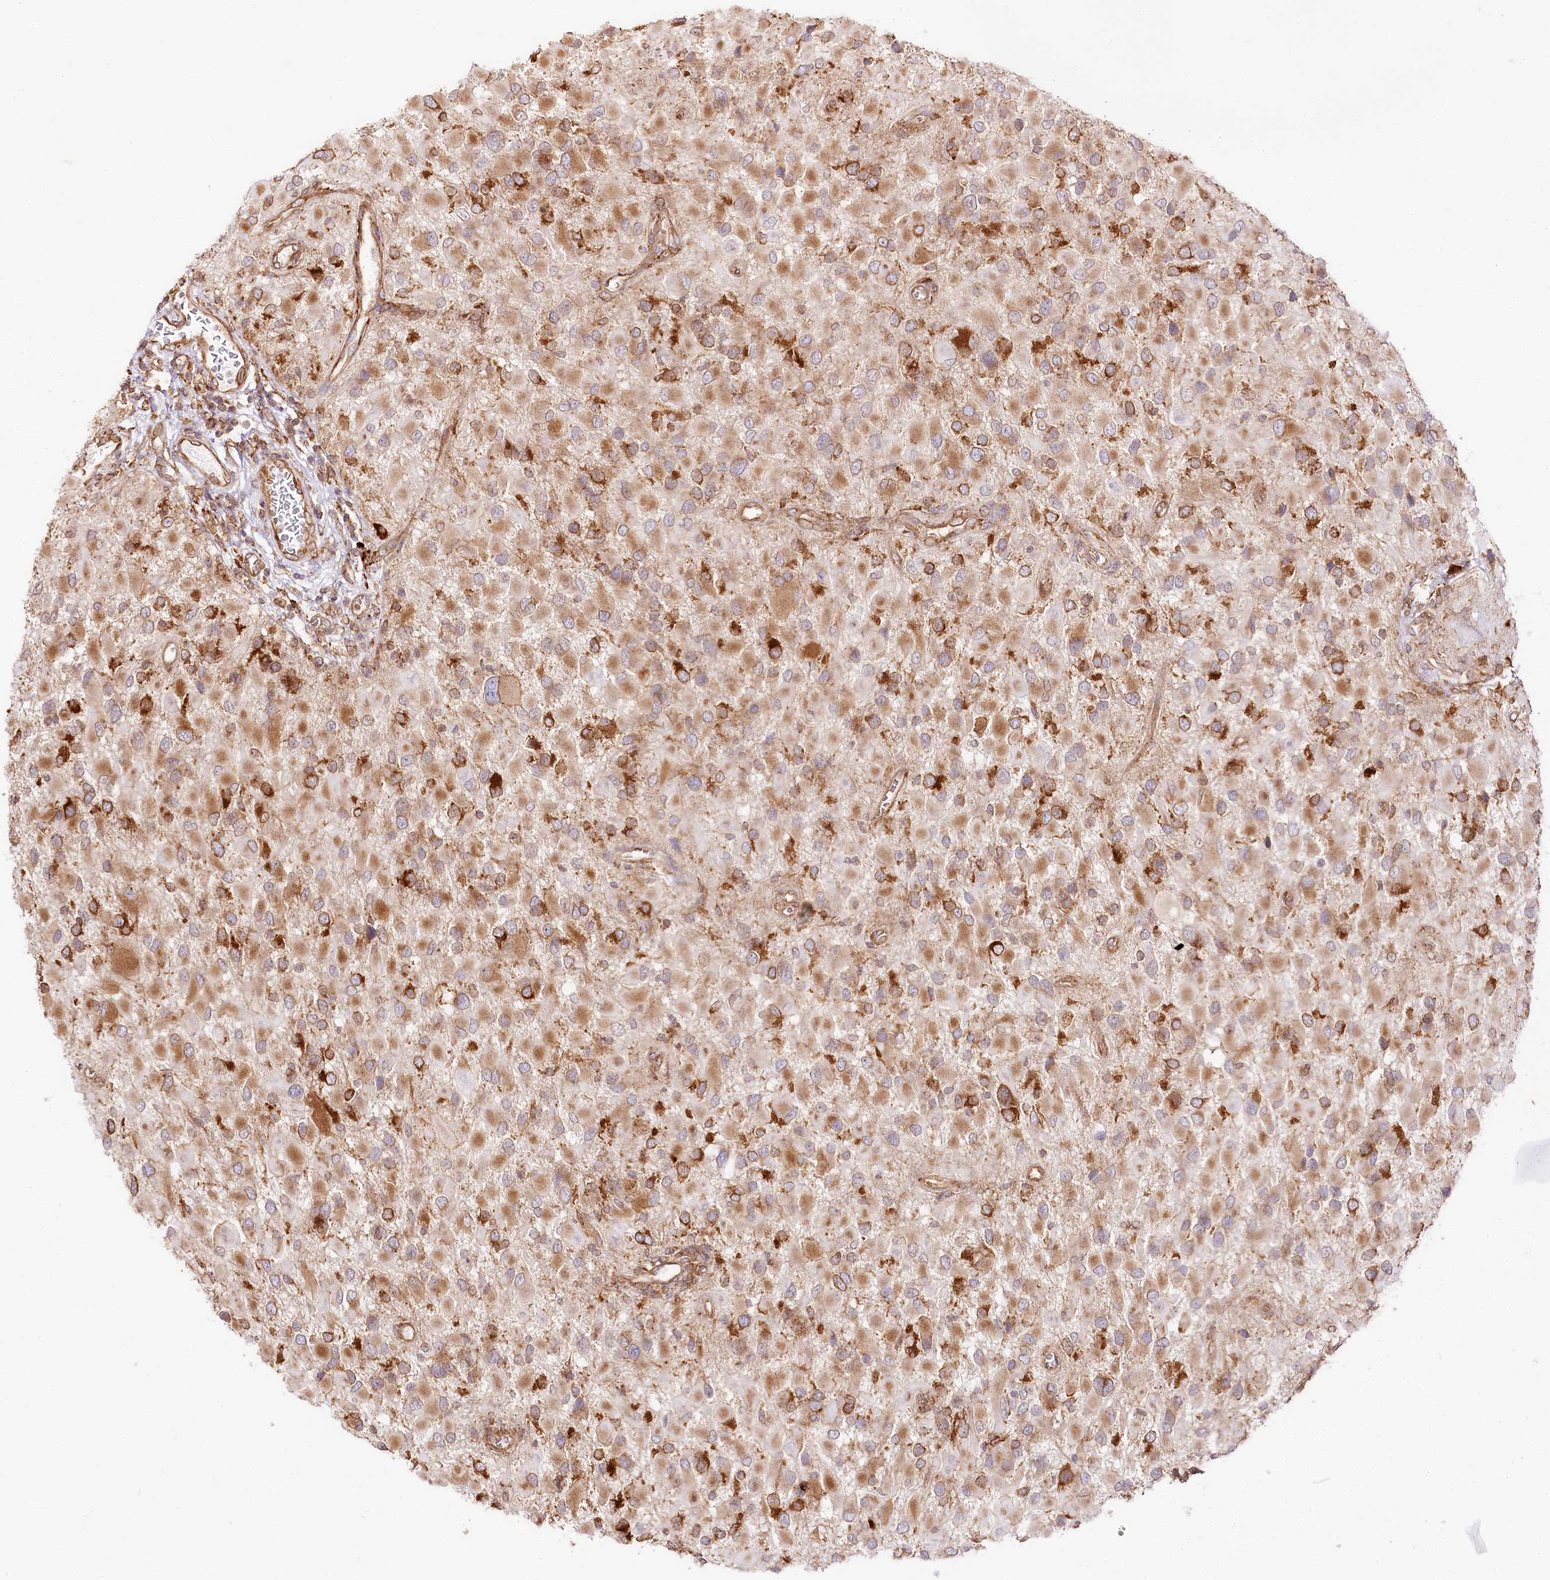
{"staining": {"intensity": "moderate", "quantity": "25%-75%", "location": "cytoplasmic/membranous"}, "tissue": "glioma", "cell_type": "Tumor cells", "image_type": "cancer", "snomed": [{"axis": "morphology", "description": "Glioma, malignant, High grade"}, {"axis": "topography", "description": "Brain"}], "caption": "Protein expression analysis of human malignant glioma (high-grade) reveals moderate cytoplasmic/membranous positivity in approximately 25%-75% of tumor cells.", "gene": "CNPY2", "patient": {"sex": "male", "age": 53}}